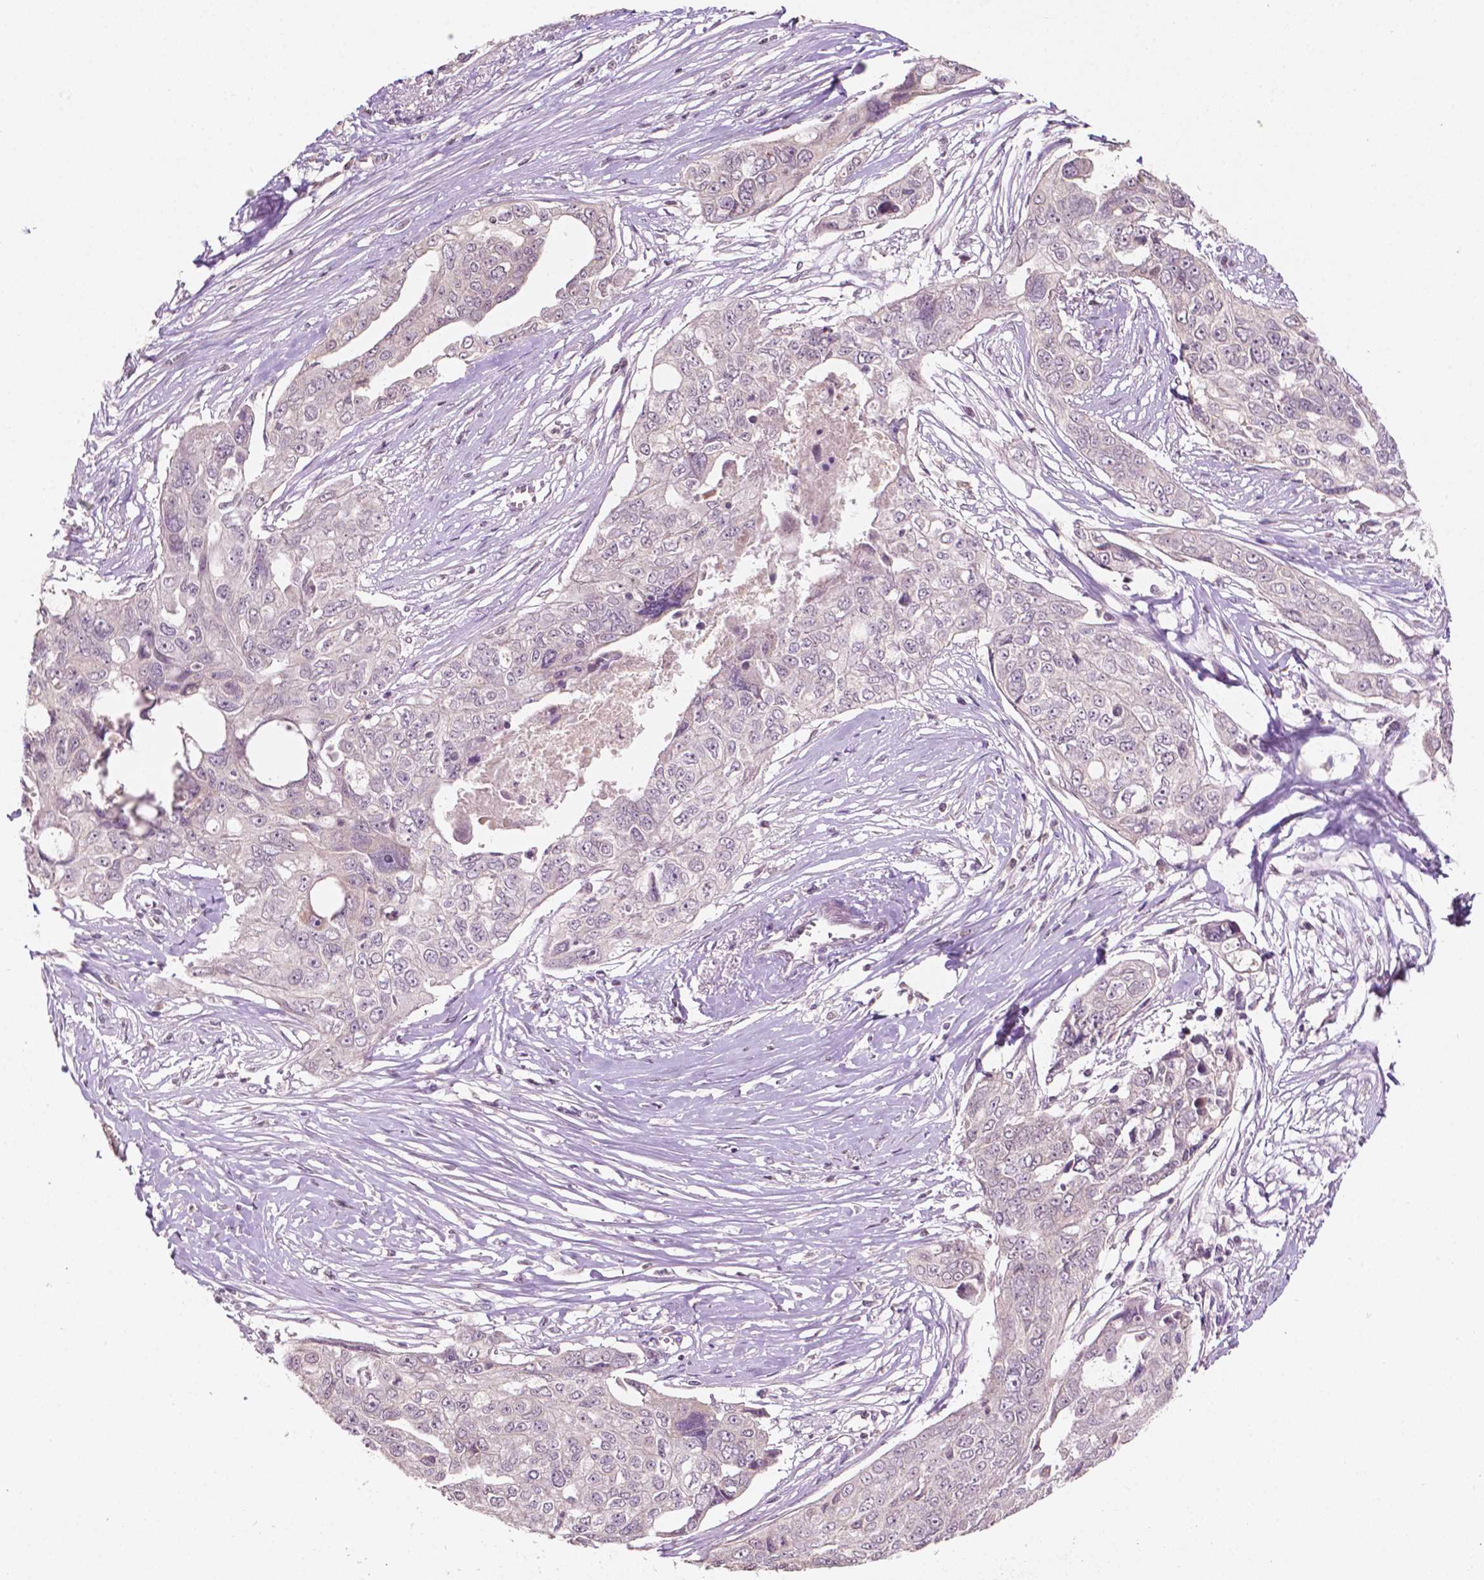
{"staining": {"intensity": "negative", "quantity": "none", "location": "none"}, "tissue": "ovarian cancer", "cell_type": "Tumor cells", "image_type": "cancer", "snomed": [{"axis": "morphology", "description": "Carcinoma, endometroid"}, {"axis": "topography", "description": "Ovary"}], "caption": "Tumor cells are negative for protein expression in human ovarian cancer (endometroid carcinoma).", "gene": "NOS1AP", "patient": {"sex": "female", "age": 70}}